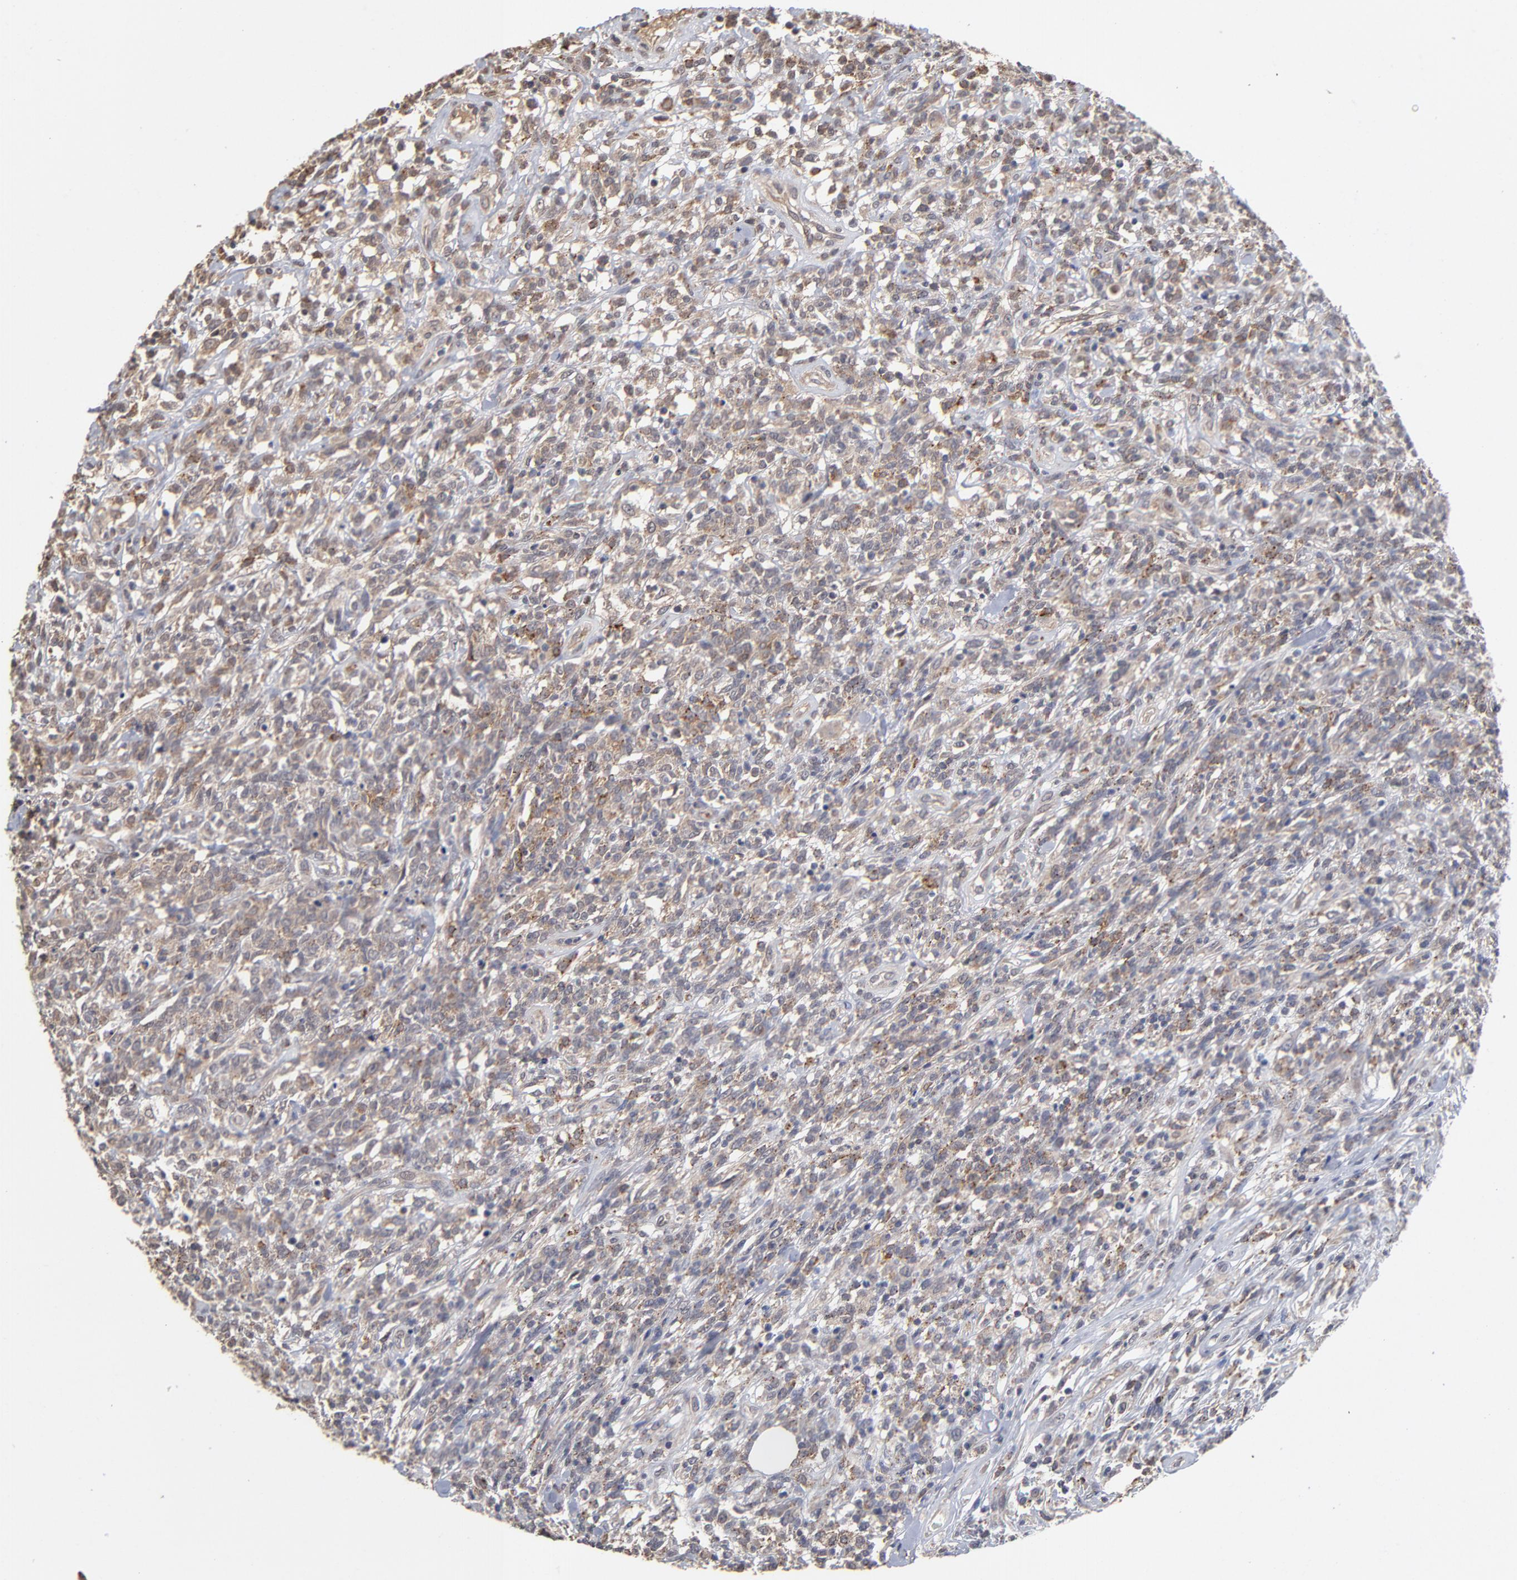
{"staining": {"intensity": "moderate", "quantity": "25%-75%", "location": "cytoplasmic/membranous"}, "tissue": "lymphoma", "cell_type": "Tumor cells", "image_type": "cancer", "snomed": [{"axis": "morphology", "description": "Malignant lymphoma, non-Hodgkin's type, High grade"}, {"axis": "topography", "description": "Lymph node"}], "caption": "Tumor cells exhibit moderate cytoplasmic/membranous staining in about 25%-75% of cells in high-grade malignant lymphoma, non-Hodgkin's type.", "gene": "ASB8", "patient": {"sex": "female", "age": 73}}